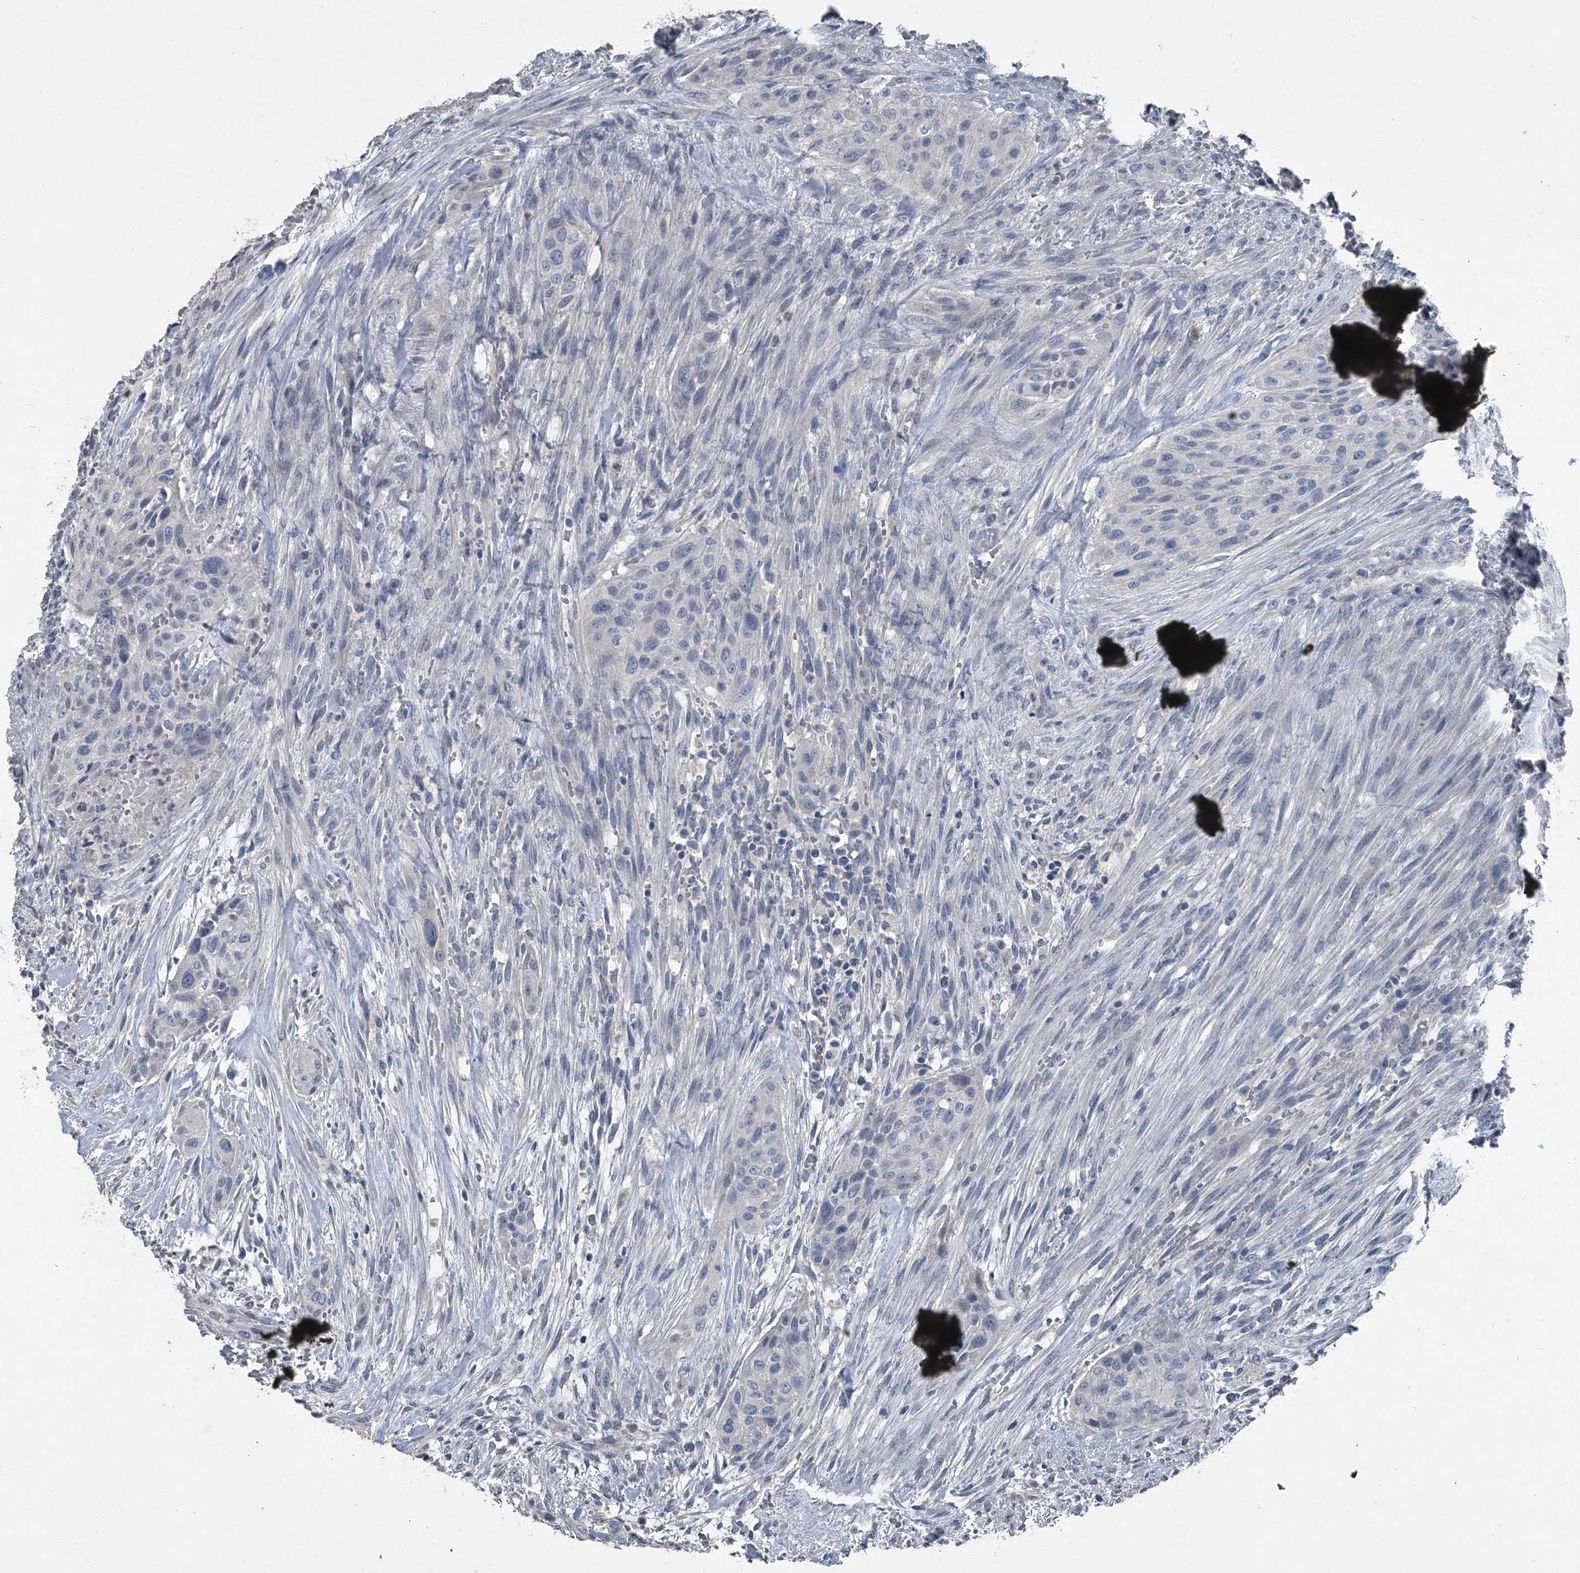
{"staining": {"intensity": "negative", "quantity": "none", "location": "none"}, "tissue": "urothelial cancer", "cell_type": "Tumor cells", "image_type": "cancer", "snomed": [{"axis": "morphology", "description": "Urothelial carcinoma, High grade"}, {"axis": "topography", "description": "Urinary bladder"}], "caption": "Urothelial cancer stained for a protein using immunohistochemistry (IHC) exhibits no expression tumor cells.", "gene": "HEPHL1", "patient": {"sex": "male", "age": 35}}